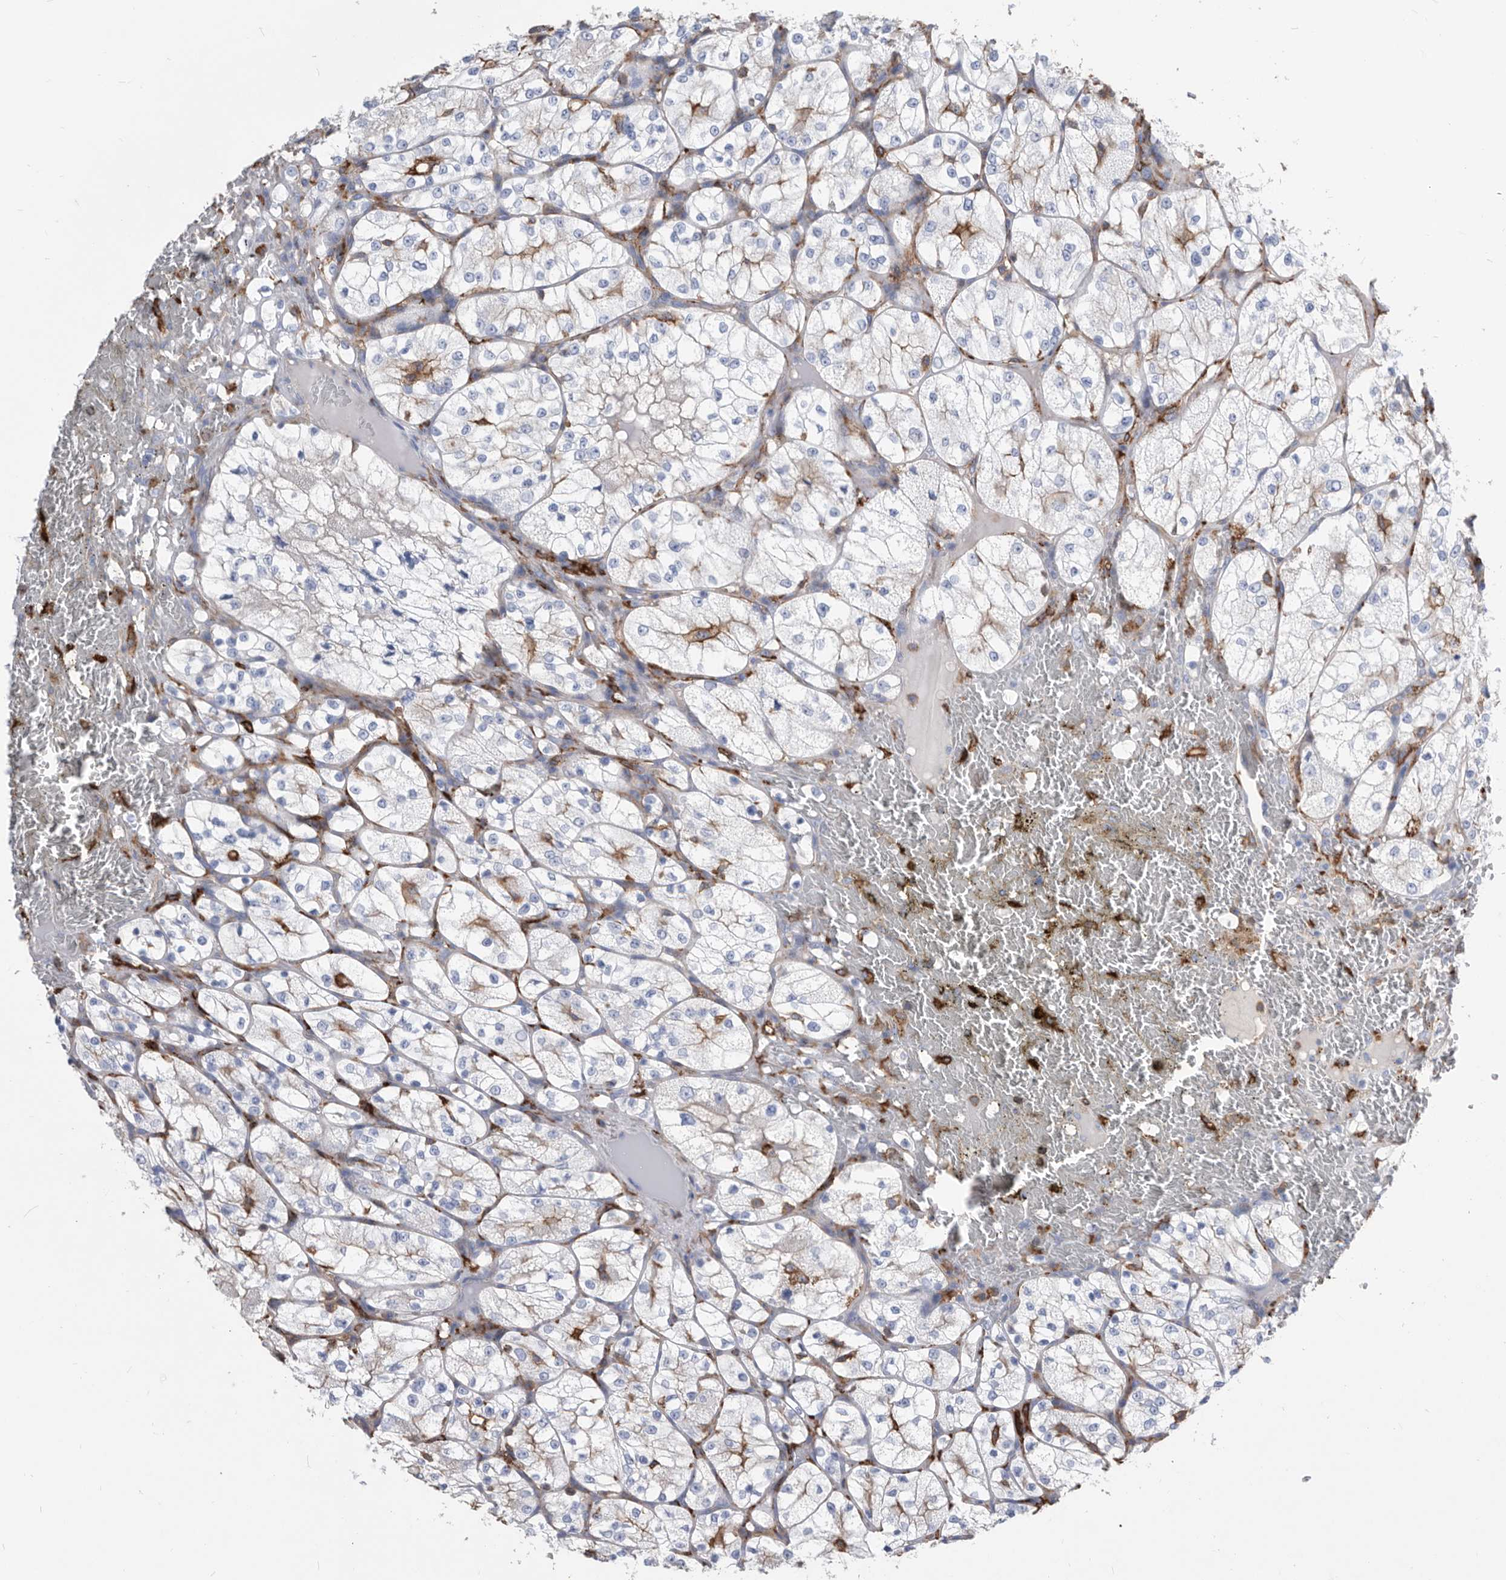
{"staining": {"intensity": "negative", "quantity": "none", "location": "none"}, "tissue": "renal cancer", "cell_type": "Tumor cells", "image_type": "cancer", "snomed": [{"axis": "morphology", "description": "Adenocarcinoma, NOS"}, {"axis": "topography", "description": "Kidney"}], "caption": "Immunohistochemistry of human renal cancer exhibits no staining in tumor cells.", "gene": "MS4A4A", "patient": {"sex": "female", "age": 69}}